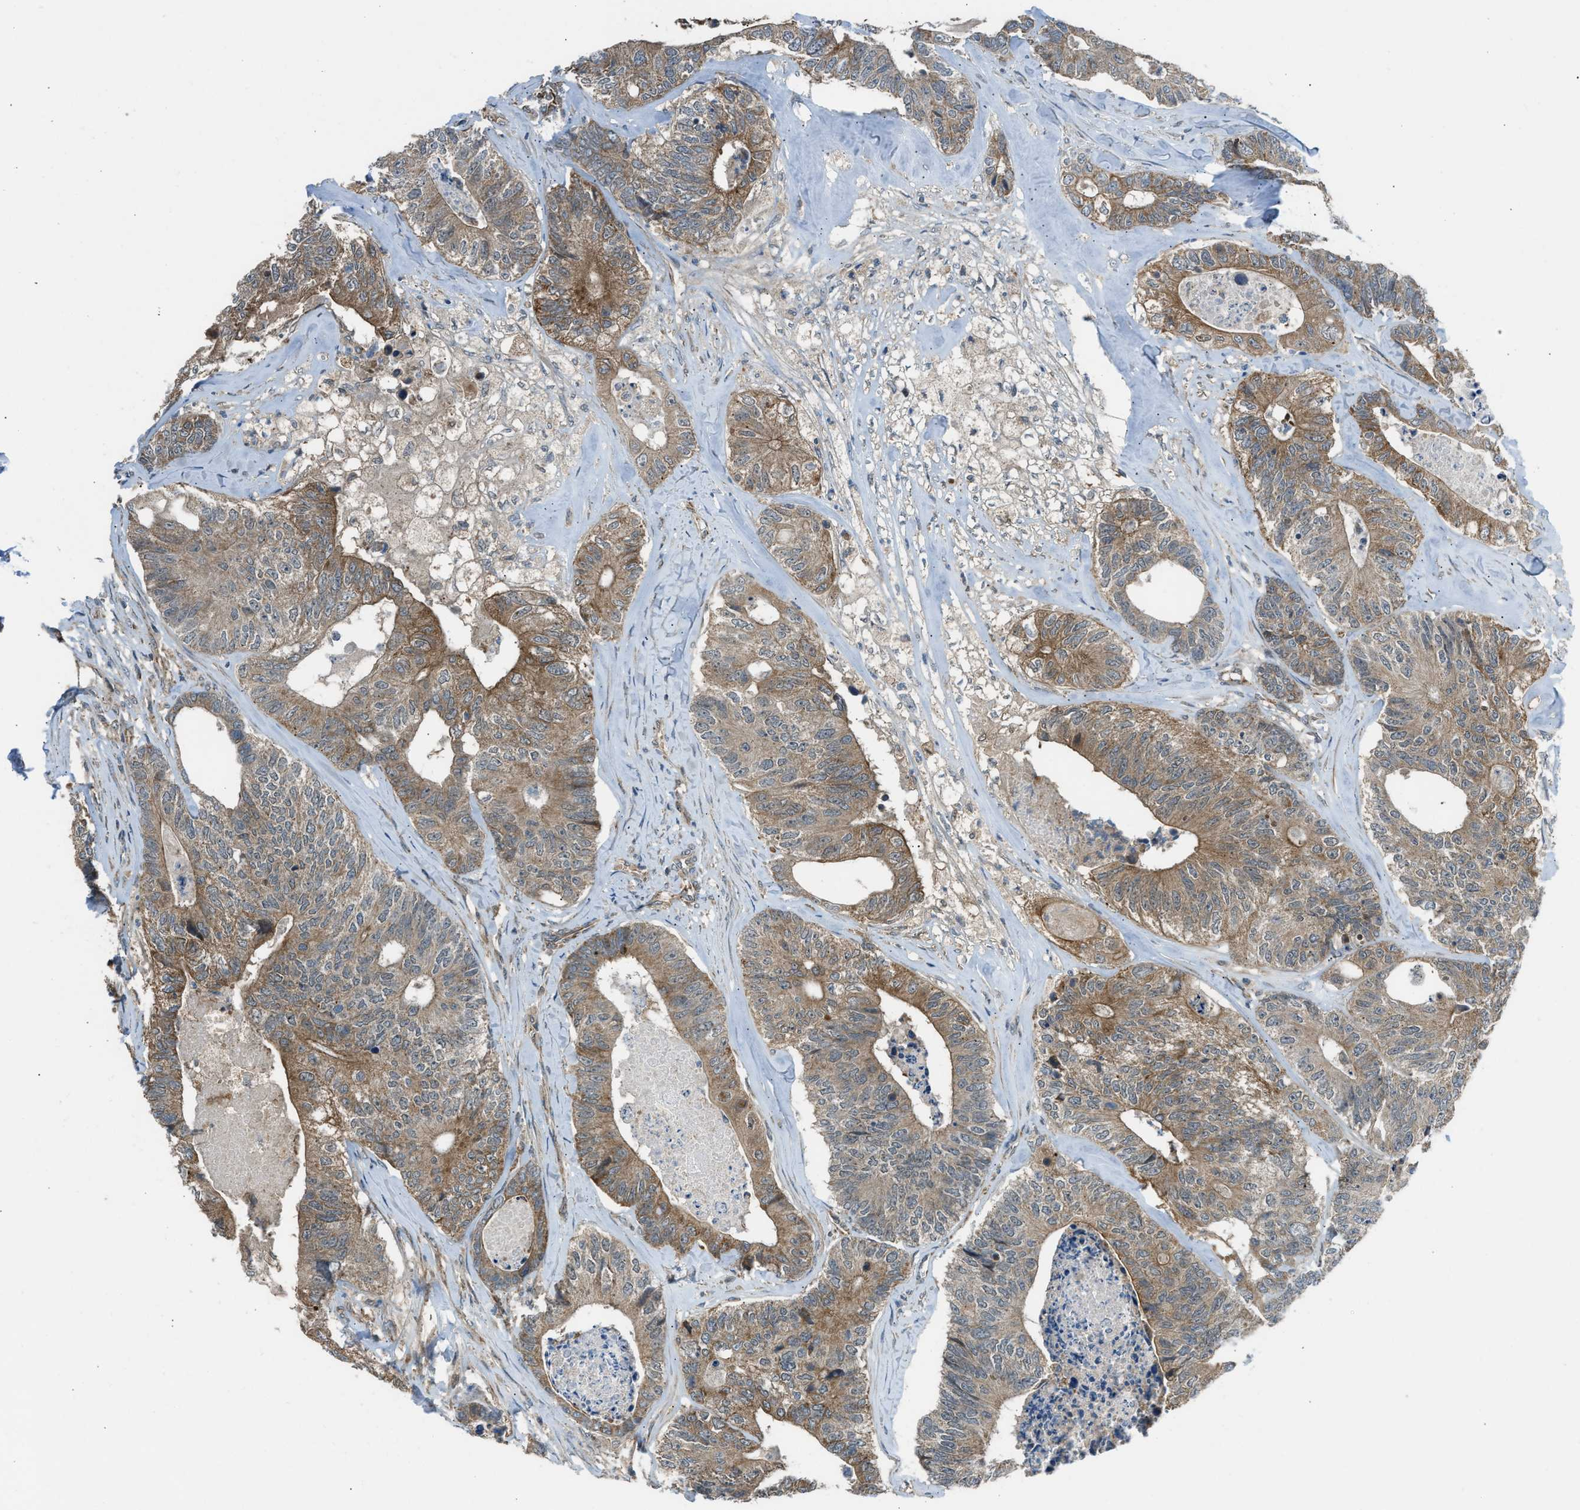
{"staining": {"intensity": "moderate", "quantity": ">75%", "location": "cytoplasmic/membranous"}, "tissue": "colorectal cancer", "cell_type": "Tumor cells", "image_type": "cancer", "snomed": [{"axis": "morphology", "description": "Adenocarcinoma, NOS"}, {"axis": "topography", "description": "Colon"}], "caption": "Moderate cytoplasmic/membranous positivity is identified in about >75% of tumor cells in colorectal cancer (adenocarcinoma).", "gene": "SESN2", "patient": {"sex": "female", "age": 67}}